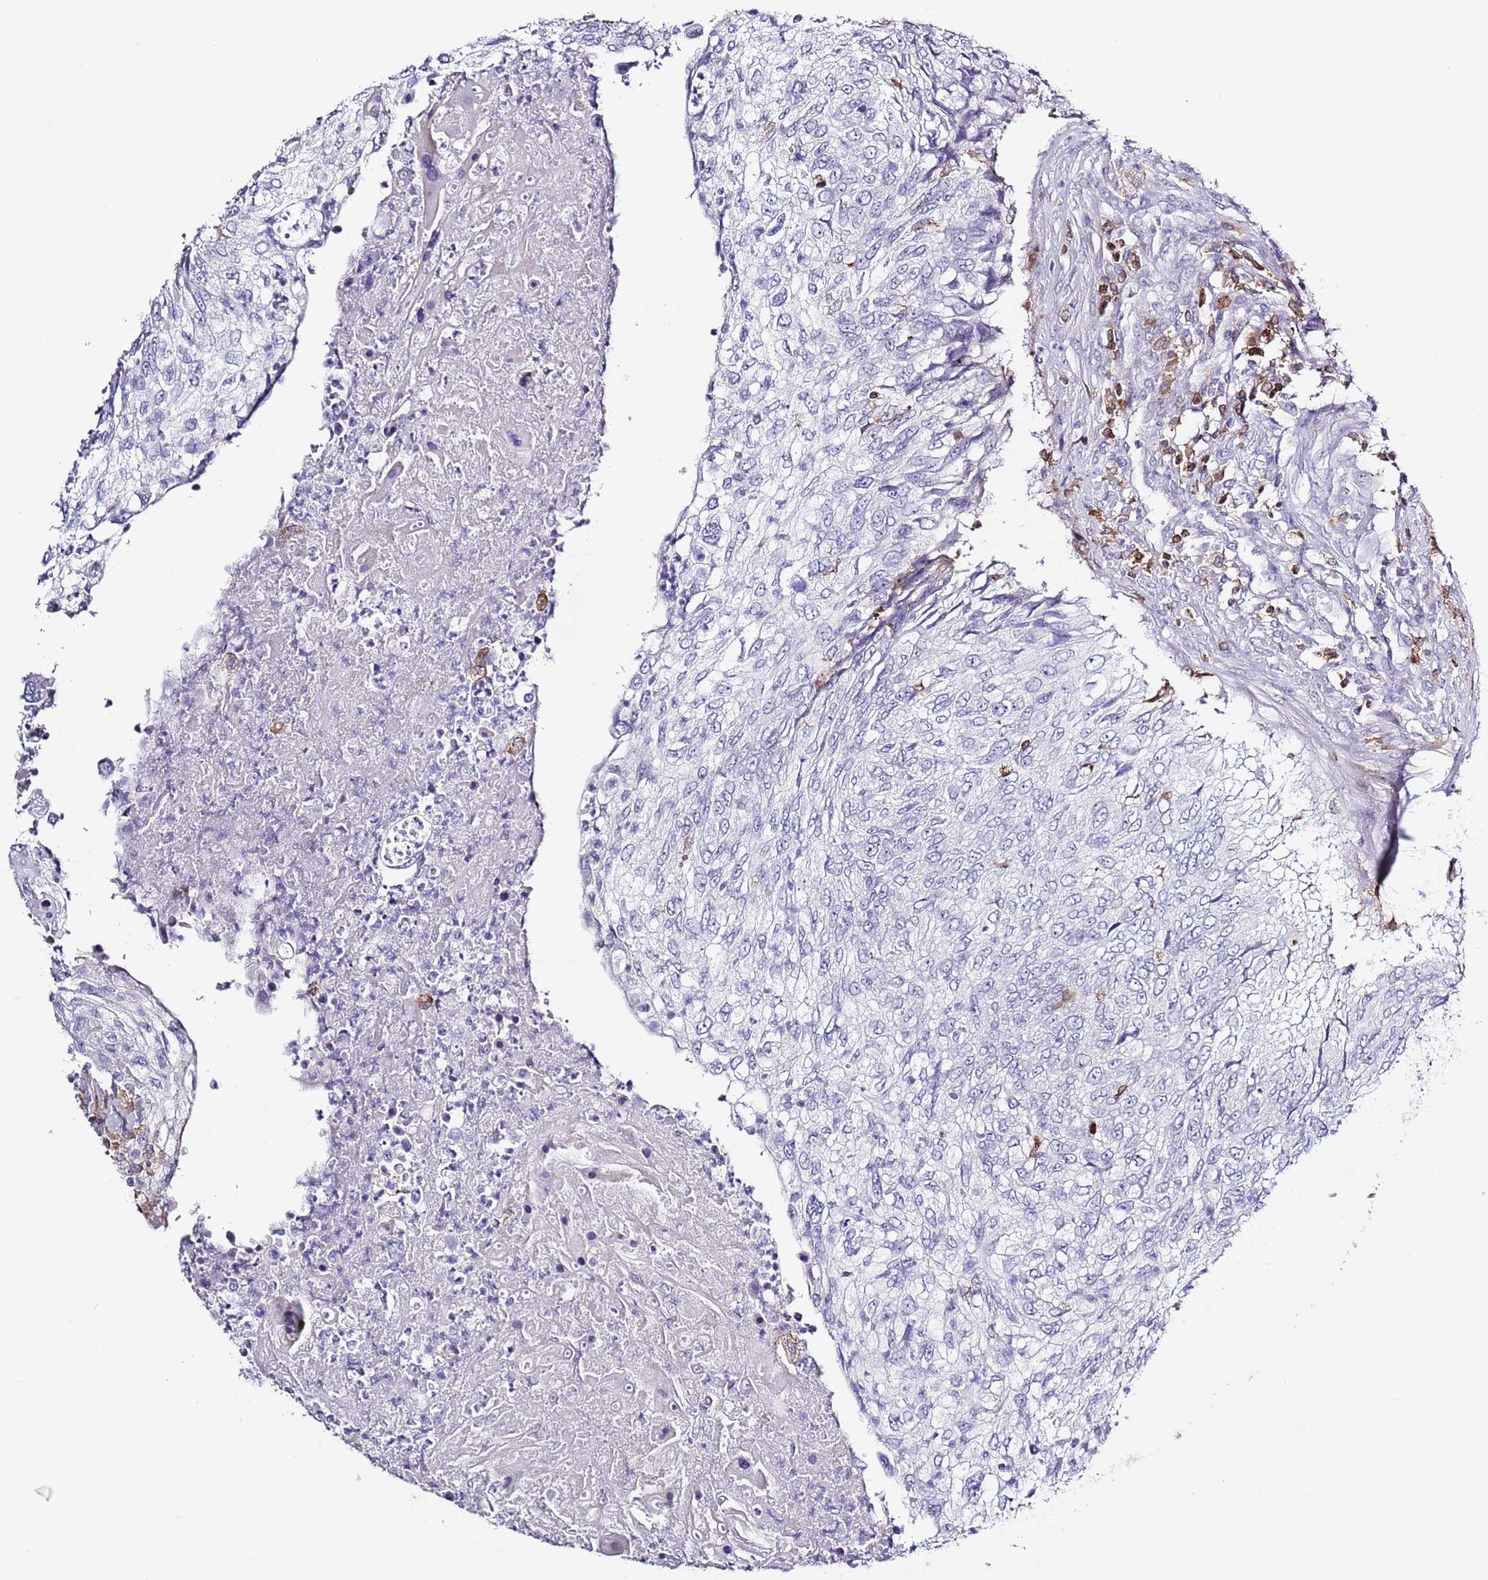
{"staining": {"intensity": "negative", "quantity": "none", "location": "none"}, "tissue": "urothelial cancer", "cell_type": "Tumor cells", "image_type": "cancer", "snomed": [{"axis": "morphology", "description": "Urothelial carcinoma, High grade"}, {"axis": "topography", "description": "Urinary bladder"}], "caption": "A histopathology image of human urothelial carcinoma (high-grade) is negative for staining in tumor cells. The staining was performed using DAB (3,3'-diaminobenzidine) to visualize the protein expression in brown, while the nuclei were stained in blue with hematoxylin (Magnification: 20x).", "gene": "LPXN", "patient": {"sex": "female", "age": 60}}